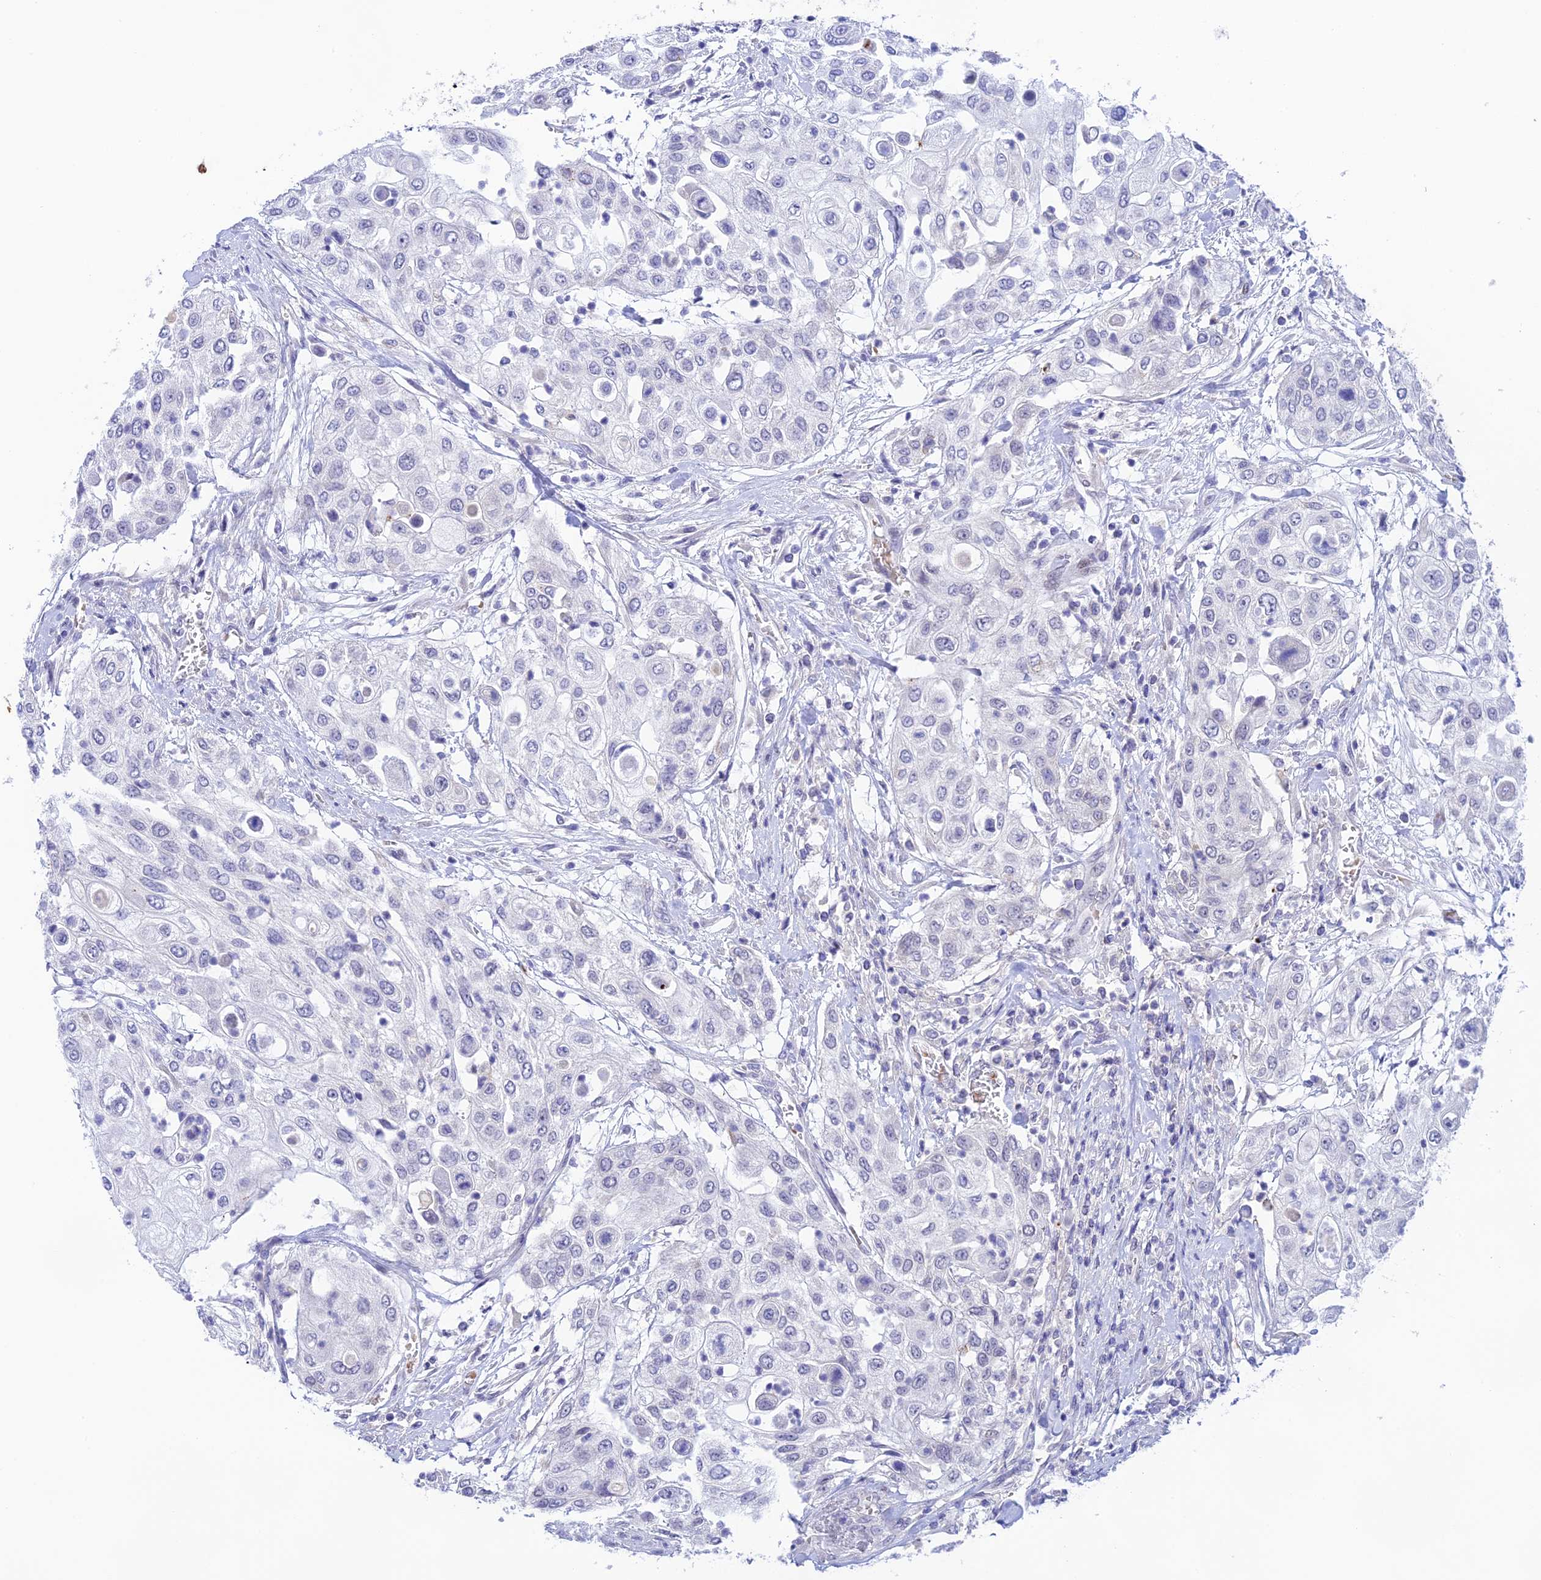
{"staining": {"intensity": "negative", "quantity": "none", "location": "none"}, "tissue": "urothelial cancer", "cell_type": "Tumor cells", "image_type": "cancer", "snomed": [{"axis": "morphology", "description": "Urothelial carcinoma, High grade"}, {"axis": "topography", "description": "Urinary bladder"}], "caption": "High magnification brightfield microscopy of urothelial cancer stained with DAB (3,3'-diaminobenzidine) (brown) and counterstained with hematoxylin (blue): tumor cells show no significant positivity.", "gene": "RASGEF1B", "patient": {"sex": "female", "age": 79}}